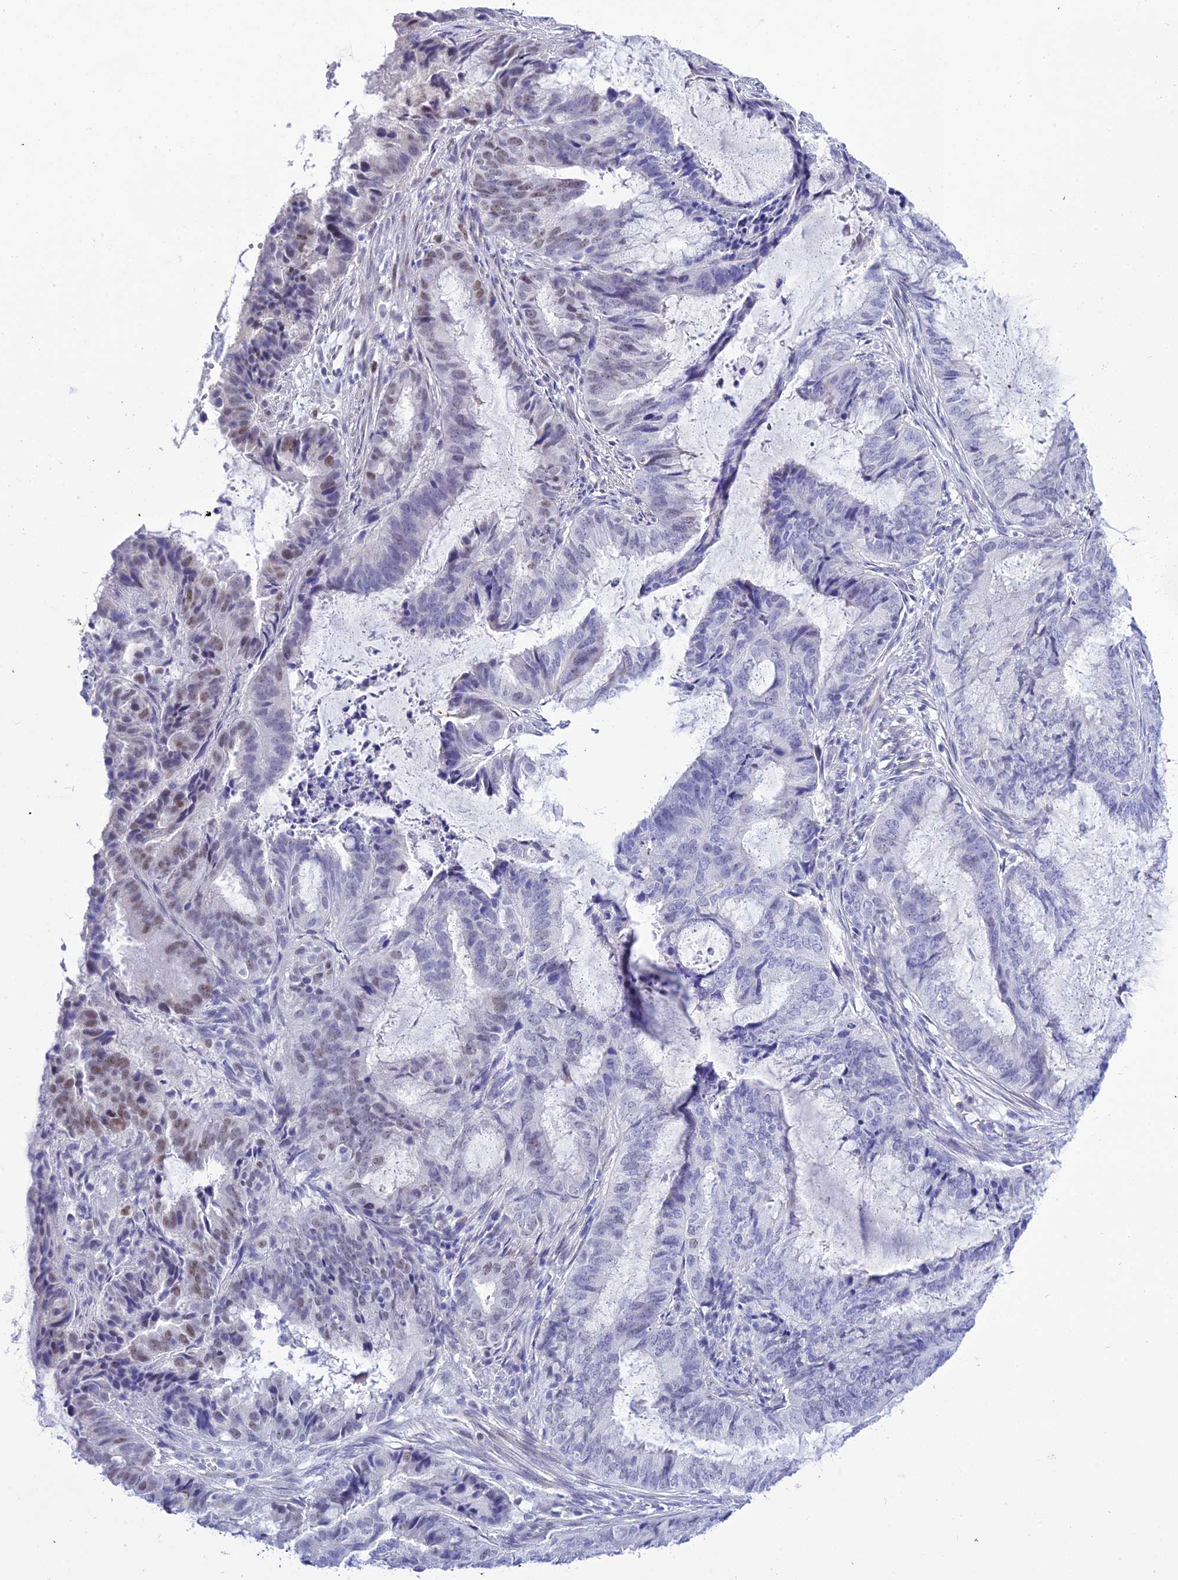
{"staining": {"intensity": "moderate", "quantity": "<25%", "location": "nuclear"}, "tissue": "endometrial cancer", "cell_type": "Tumor cells", "image_type": "cancer", "snomed": [{"axis": "morphology", "description": "Adenocarcinoma, NOS"}, {"axis": "topography", "description": "Endometrium"}], "caption": "Protein staining of endometrial cancer tissue demonstrates moderate nuclear staining in about <25% of tumor cells.", "gene": "DEFB107A", "patient": {"sex": "female", "age": 51}}